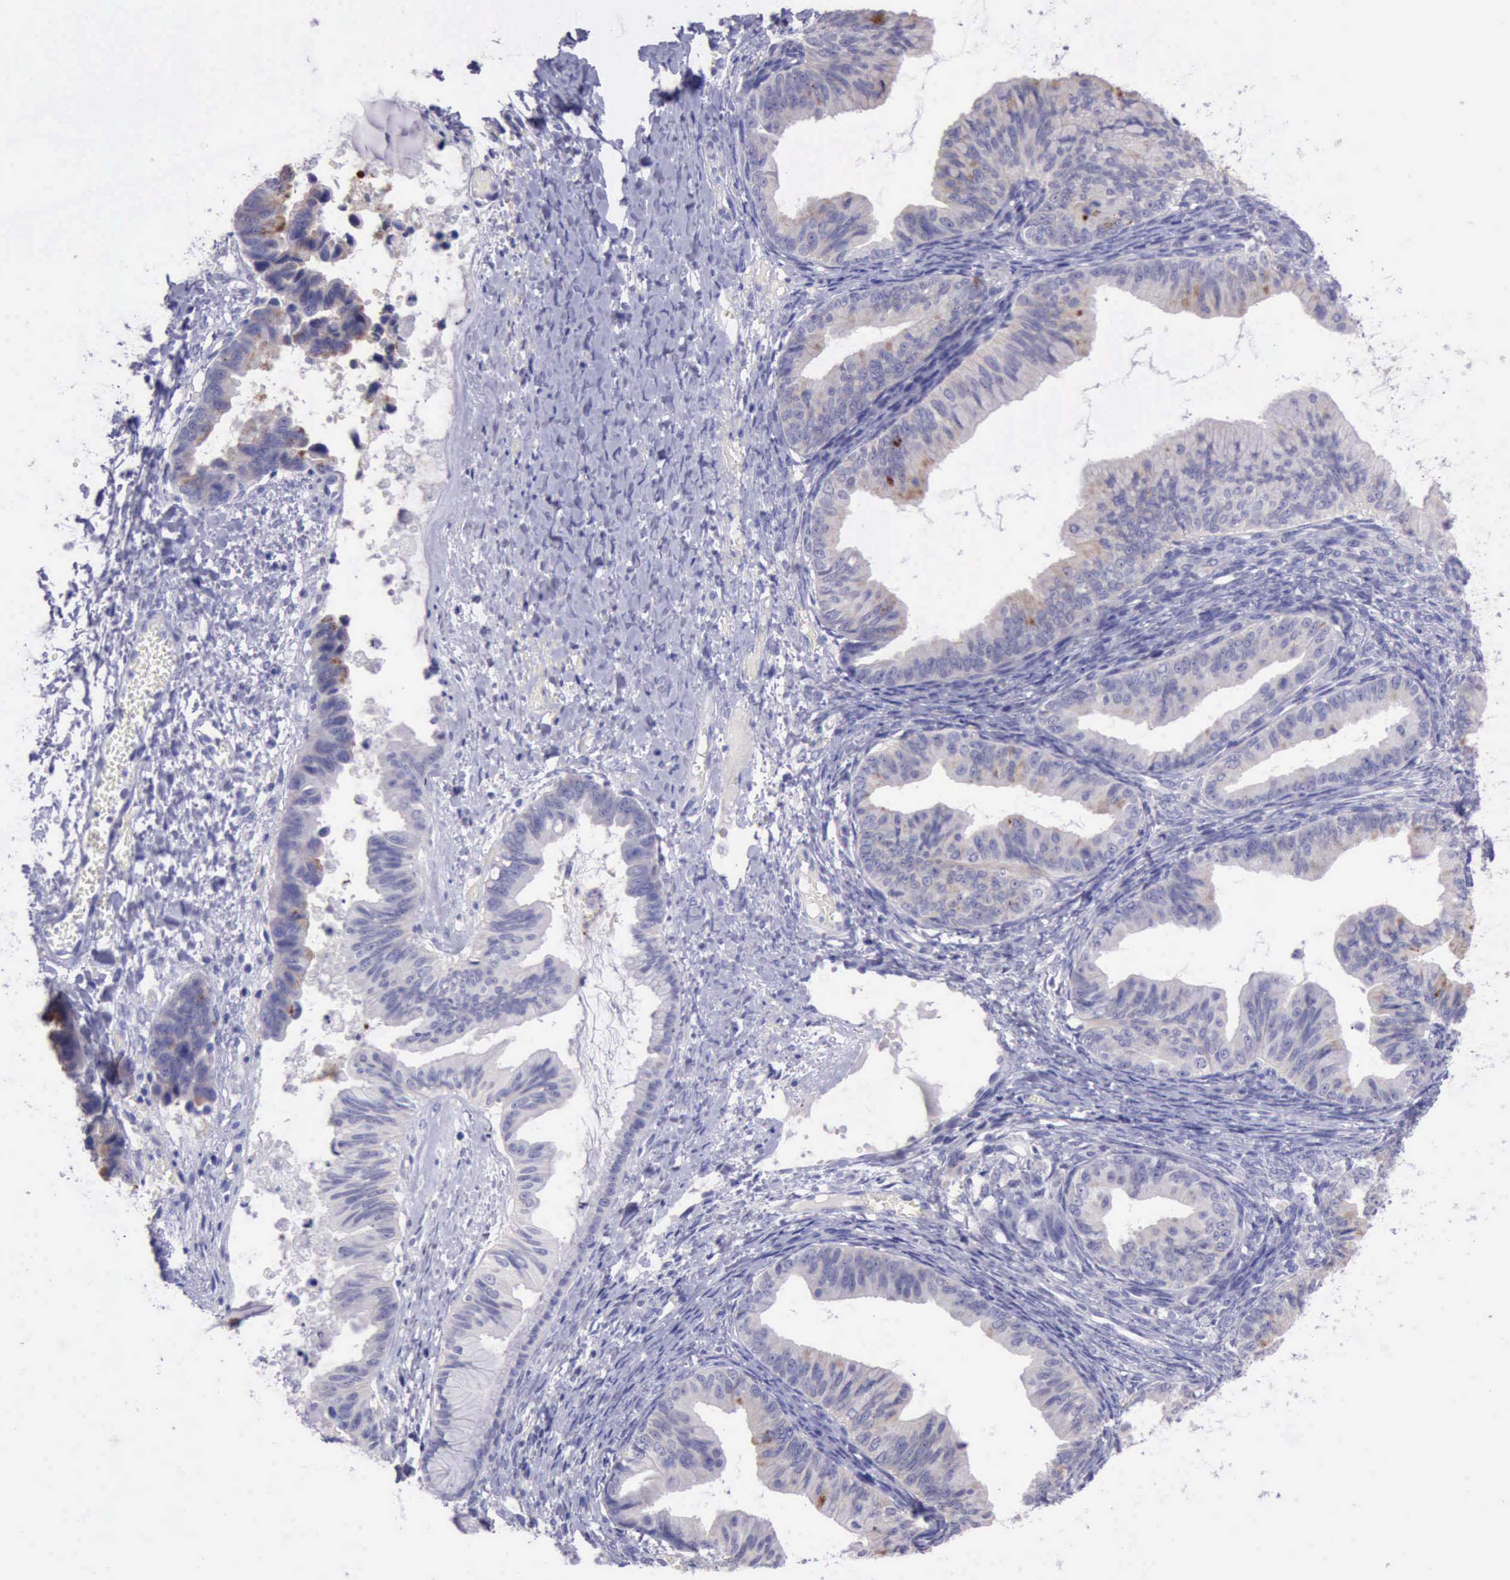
{"staining": {"intensity": "negative", "quantity": "none", "location": "none"}, "tissue": "ovarian cancer", "cell_type": "Tumor cells", "image_type": "cancer", "snomed": [{"axis": "morphology", "description": "Cystadenocarcinoma, mucinous, NOS"}, {"axis": "topography", "description": "Ovary"}], "caption": "Protein analysis of ovarian cancer shows no significant staining in tumor cells.", "gene": "LRFN5", "patient": {"sex": "female", "age": 36}}